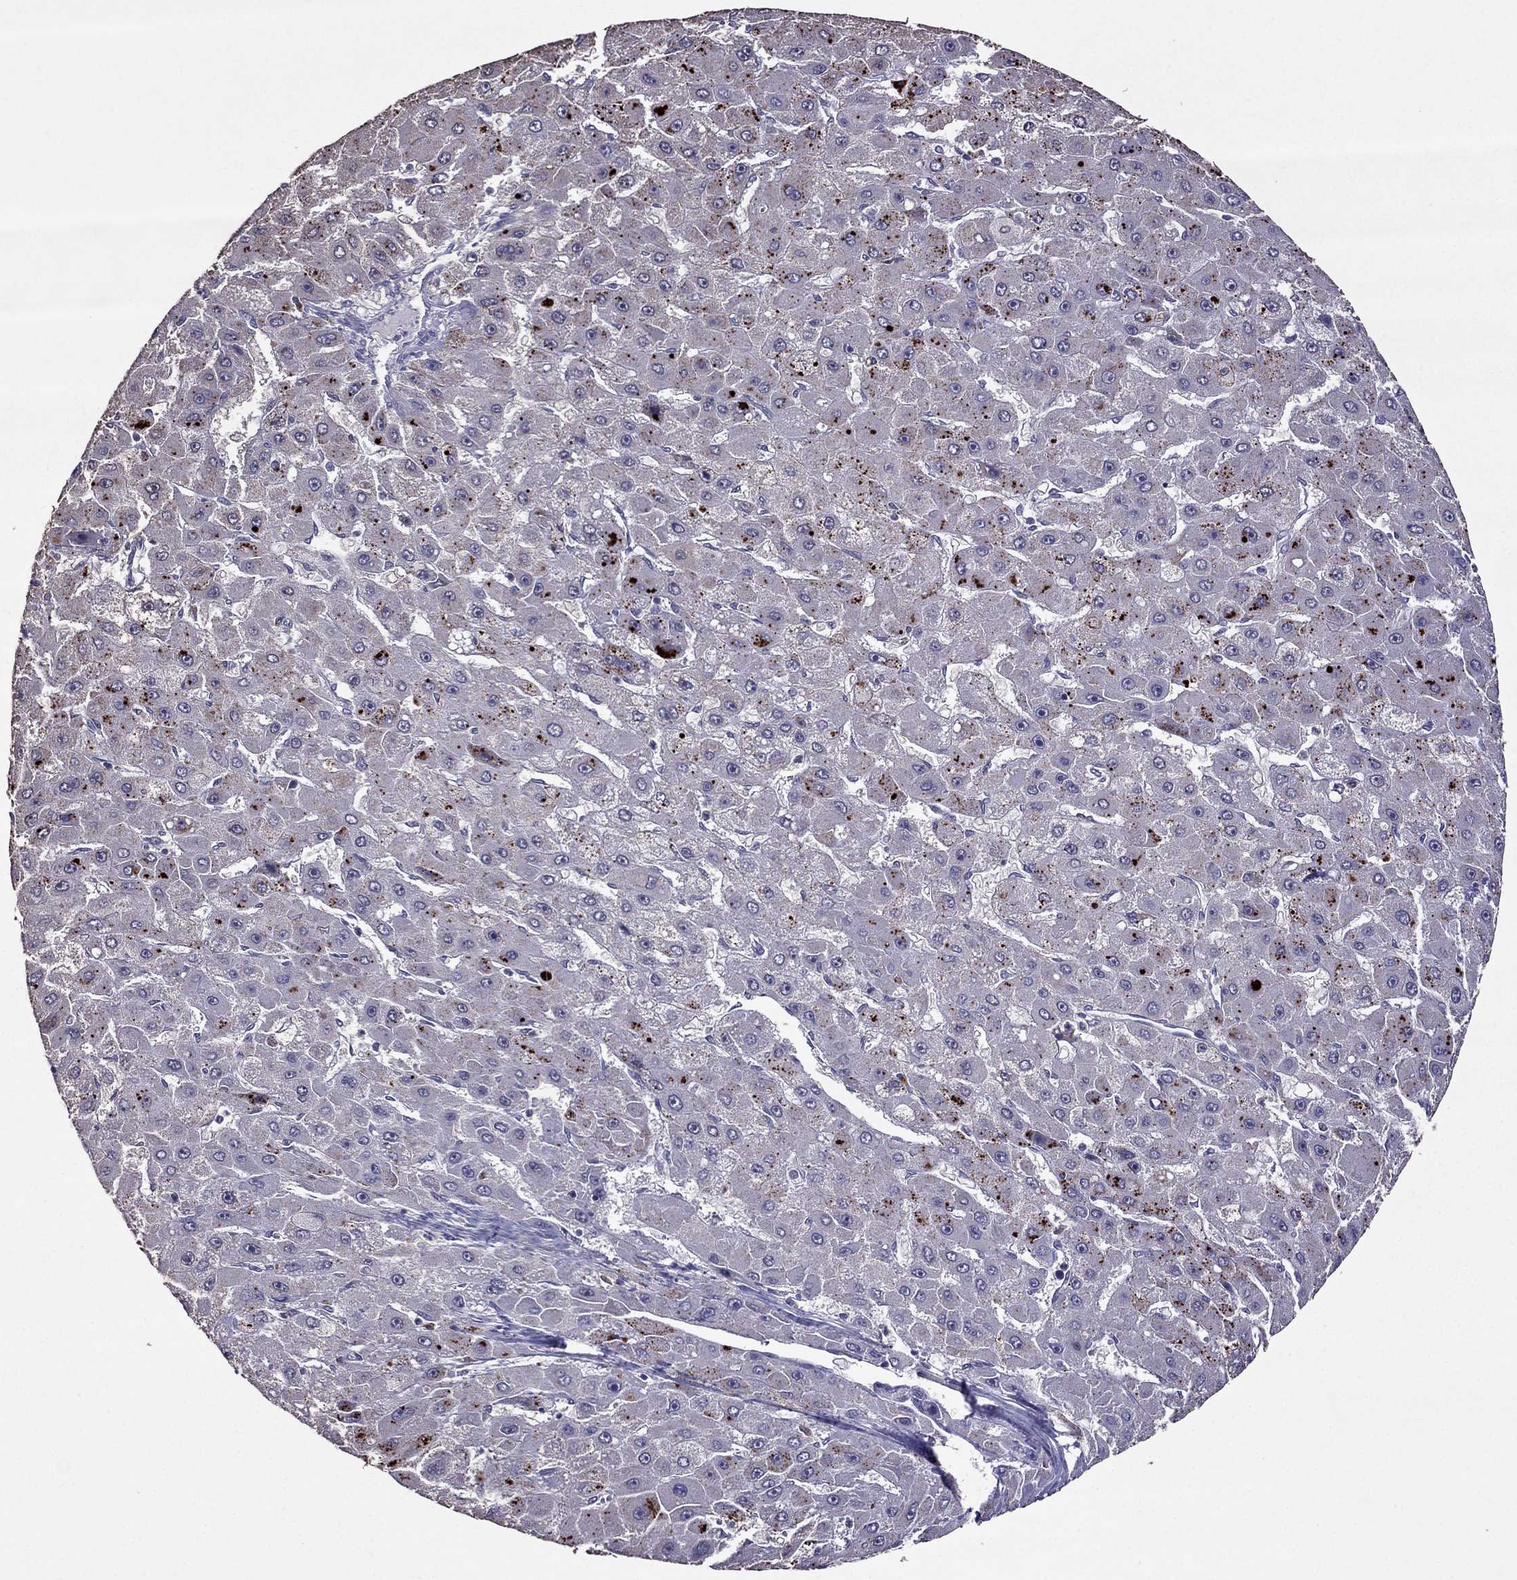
{"staining": {"intensity": "negative", "quantity": "none", "location": "none"}, "tissue": "liver cancer", "cell_type": "Tumor cells", "image_type": "cancer", "snomed": [{"axis": "morphology", "description": "Carcinoma, Hepatocellular, NOS"}, {"axis": "topography", "description": "Liver"}], "caption": "Tumor cells are negative for protein expression in human hepatocellular carcinoma (liver). Brightfield microscopy of immunohistochemistry stained with DAB (brown) and hematoxylin (blue), captured at high magnification.", "gene": "NKX3-1", "patient": {"sex": "female", "age": 25}}